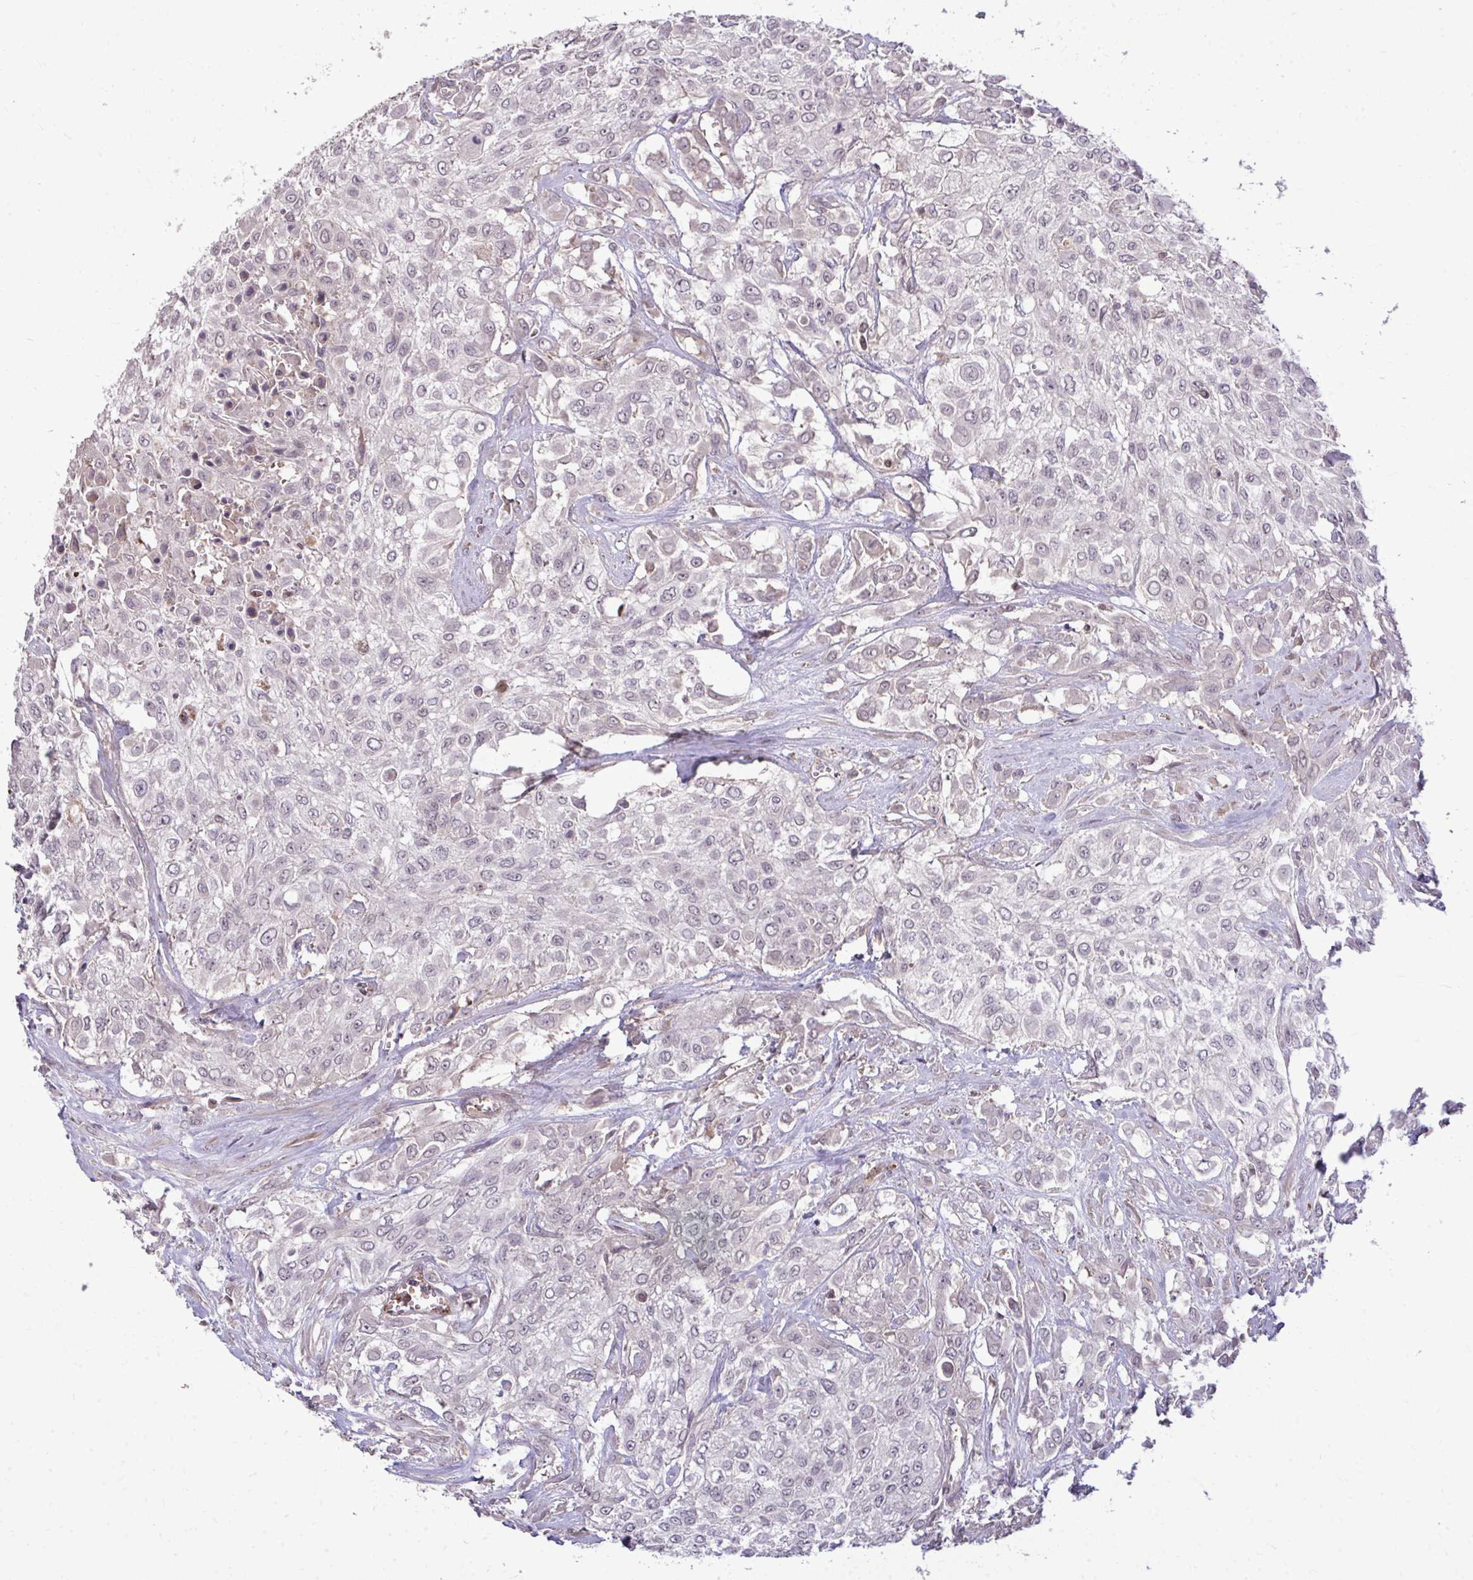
{"staining": {"intensity": "weak", "quantity": "<25%", "location": "nuclear"}, "tissue": "urothelial cancer", "cell_type": "Tumor cells", "image_type": "cancer", "snomed": [{"axis": "morphology", "description": "Urothelial carcinoma, High grade"}, {"axis": "topography", "description": "Urinary bladder"}], "caption": "The image displays no significant expression in tumor cells of urothelial carcinoma (high-grade).", "gene": "ZSCAN9", "patient": {"sex": "male", "age": 57}}